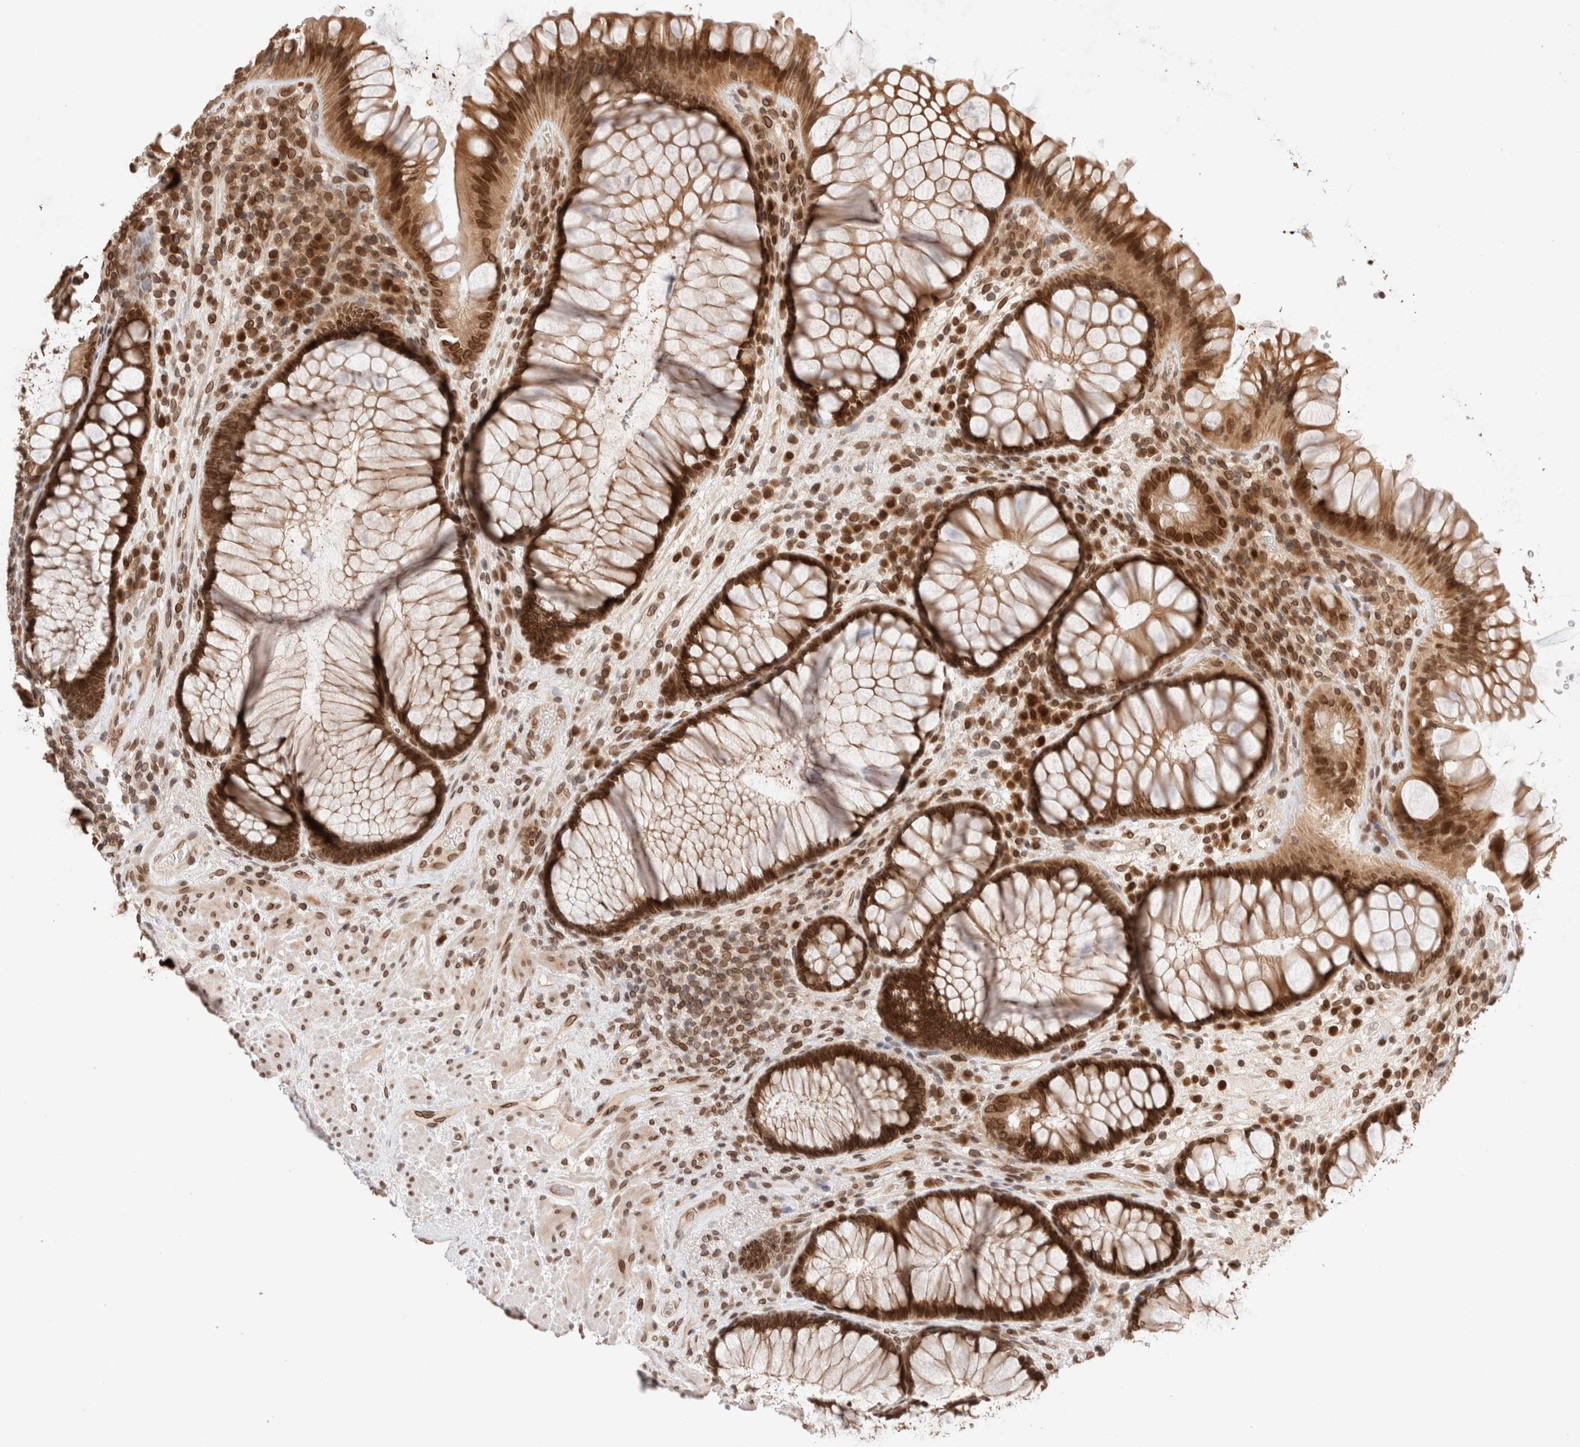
{"staining": {"intensity": "strong", "quantity": ">75%", "location": "cytoplasmic/membranous,nuclear"}, "tissue": "rectum", "cell_type": "Glandular cells", "image_type": "normal", "snomed": [{"axis": "morphology", "description": "Normal tissue, NOS"}, {"axis": "topography", "description": "Rectum"}], "caption": "Glandular cells display high levels of strong cytoplasmic/membranous,nuclear positivity in approximately >75% of cells in normal human rectum. (DAB (3,3'-diaminobenzidine) IHC with brightfield microscopy, high magnification).", "gene": "TPR", "patient": {"sex": "male", "age": 51}}